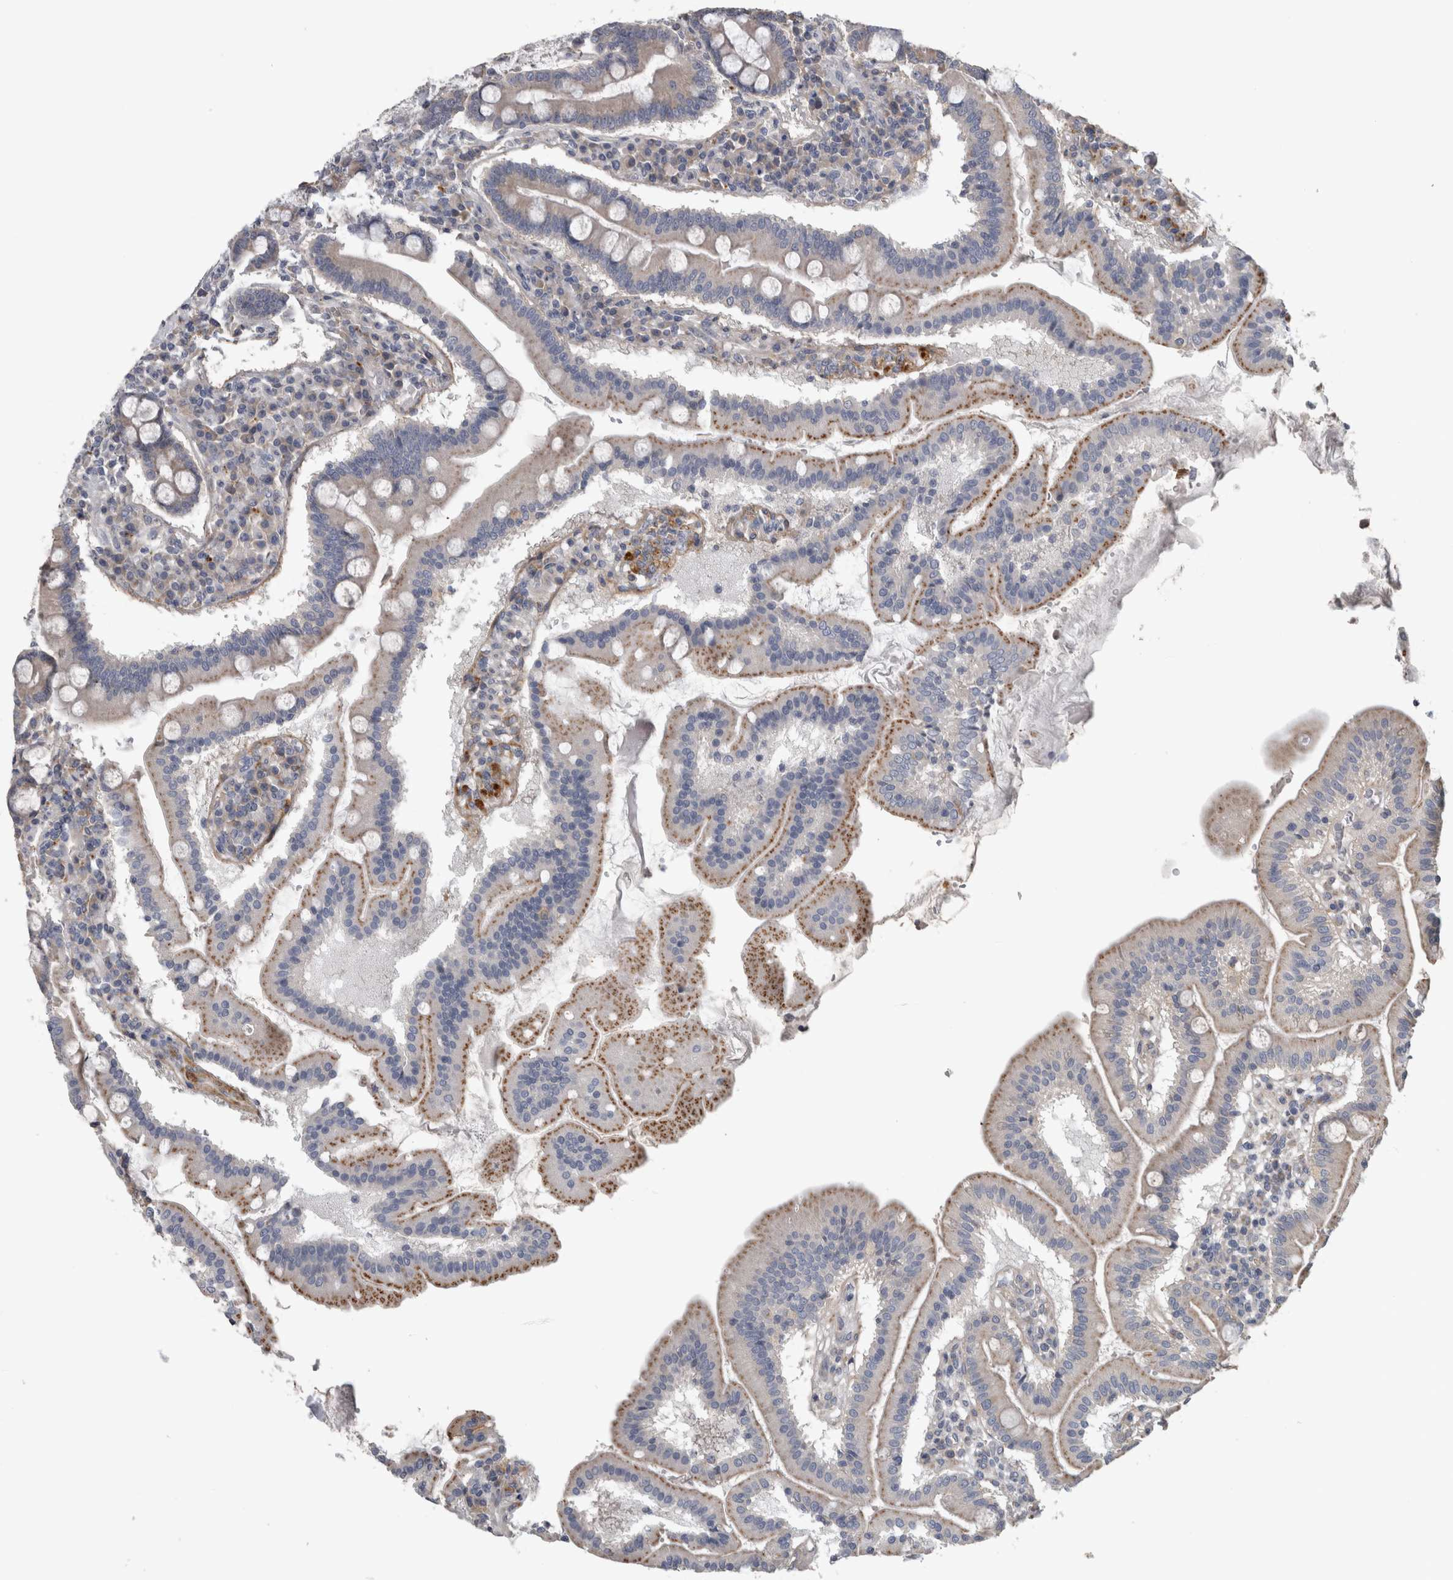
{"staining": {"intensity": "moderate", "quantity": "25%-75%", "location": "cytoplasmic/membranous"}, "tissue": "duodenum", "cell_type": "Glandular cells", "image_type": "normal", "snomed": [{"axis": "morphology", "description": "Normal tissue, NOS"}, {"axis": "topography", "description": "Duodenum"}], "caption": "Approximately 25%-75% of glandular cells in unremarkable duodenum reveal moderate cytoplasmic/membranous protein expression as visualized by brown immunohistochemical staining.", "gene": "ATXN2", "patient": {"sex": "male", "age": 50}}